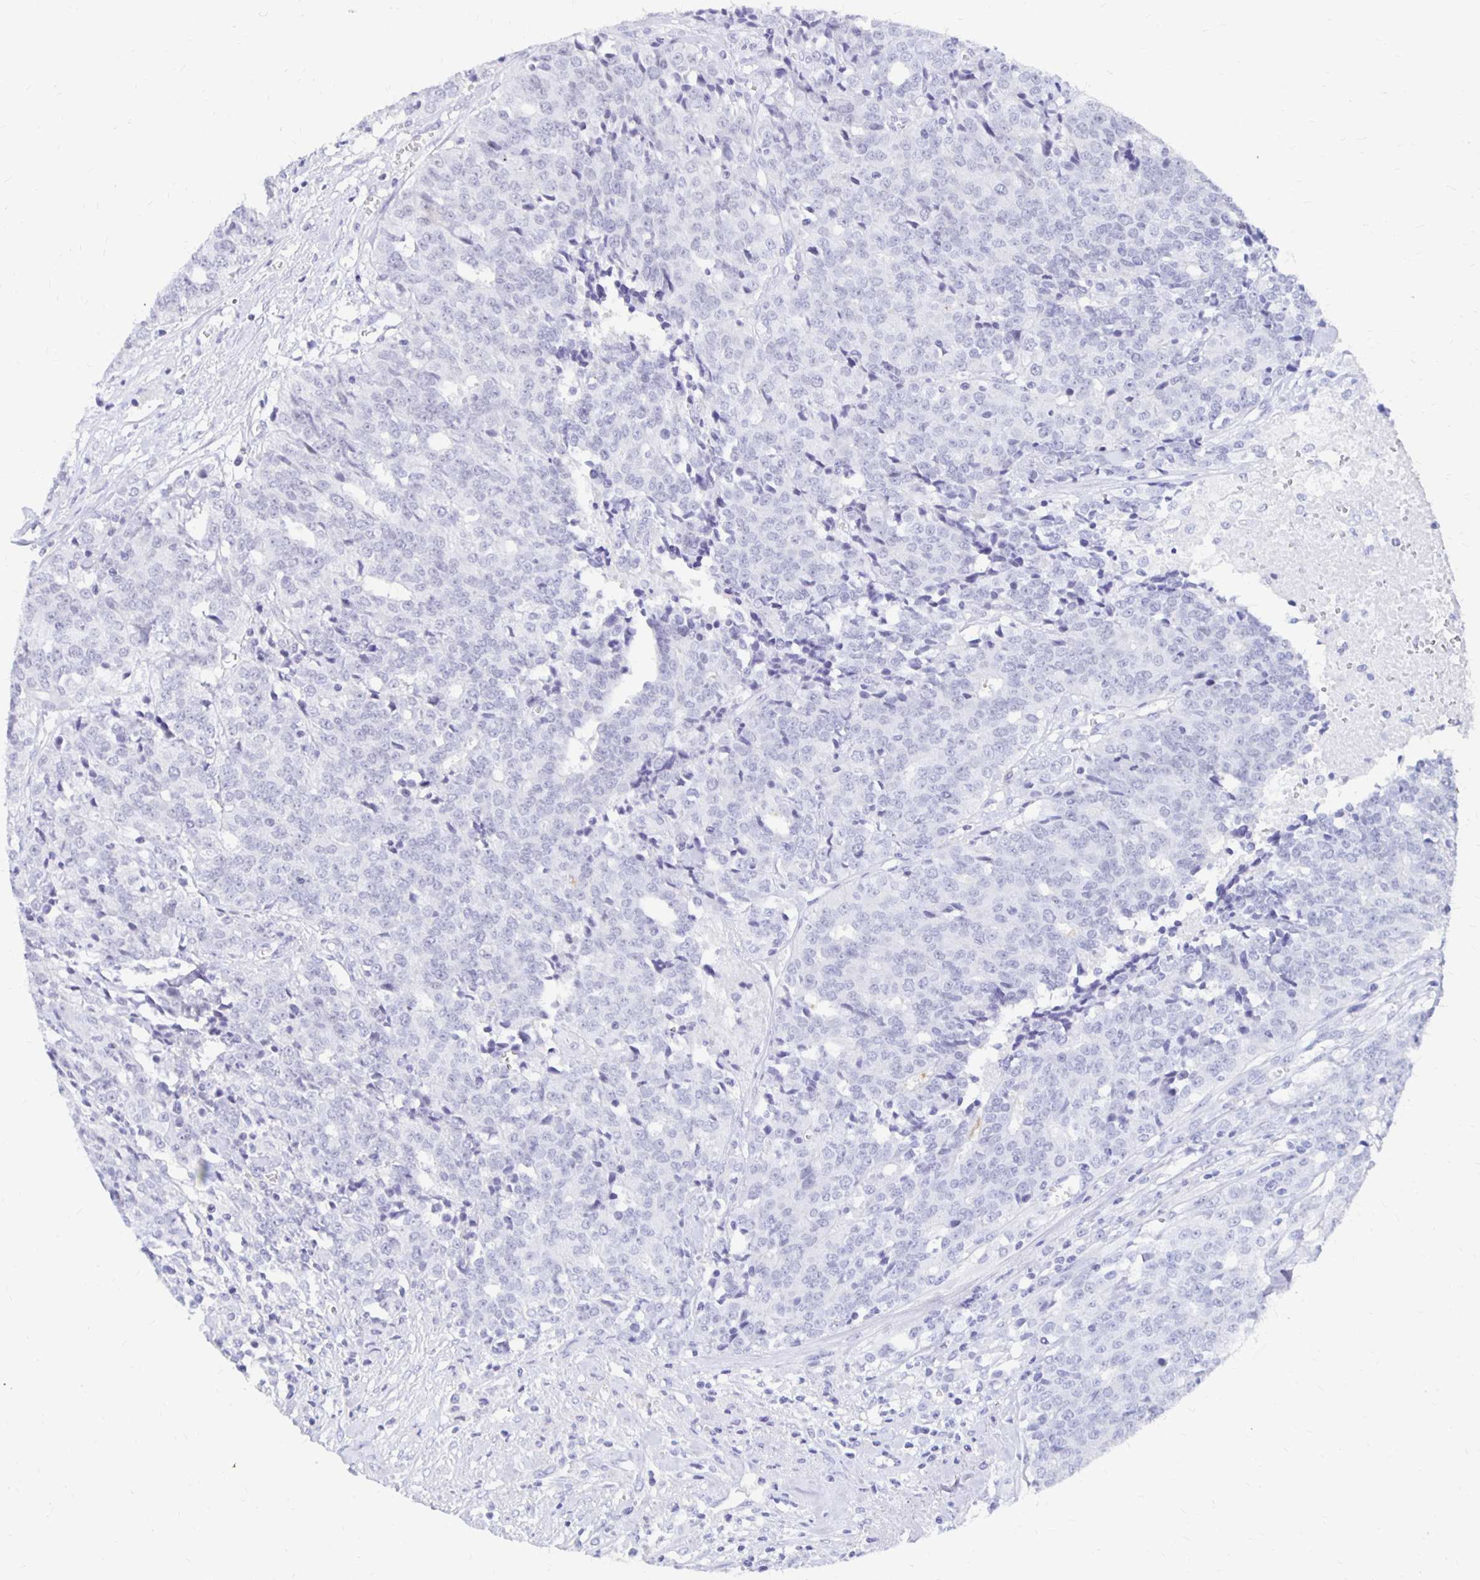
{"staining": {"intensity": "negative", "quantity": "none", "location": "none"}, "tissue": "prostate cancer", "cell_type": "Tumor cells", "image_type": "cancer", "snomed": [{"axis": "morphology", "description": "Adenocarcinoma, High grade"}, {"axis": "topography", "description": "Prostate and seminal vesicle, NOS"}], "caption": "A histopathology image of prostate cancer (adenocarcinoma (high-grade)) stained for a protein reveals no brown staining in tumor cells.", "gene": "SYT2", "patient": {"sex": "male", "age": 60}}